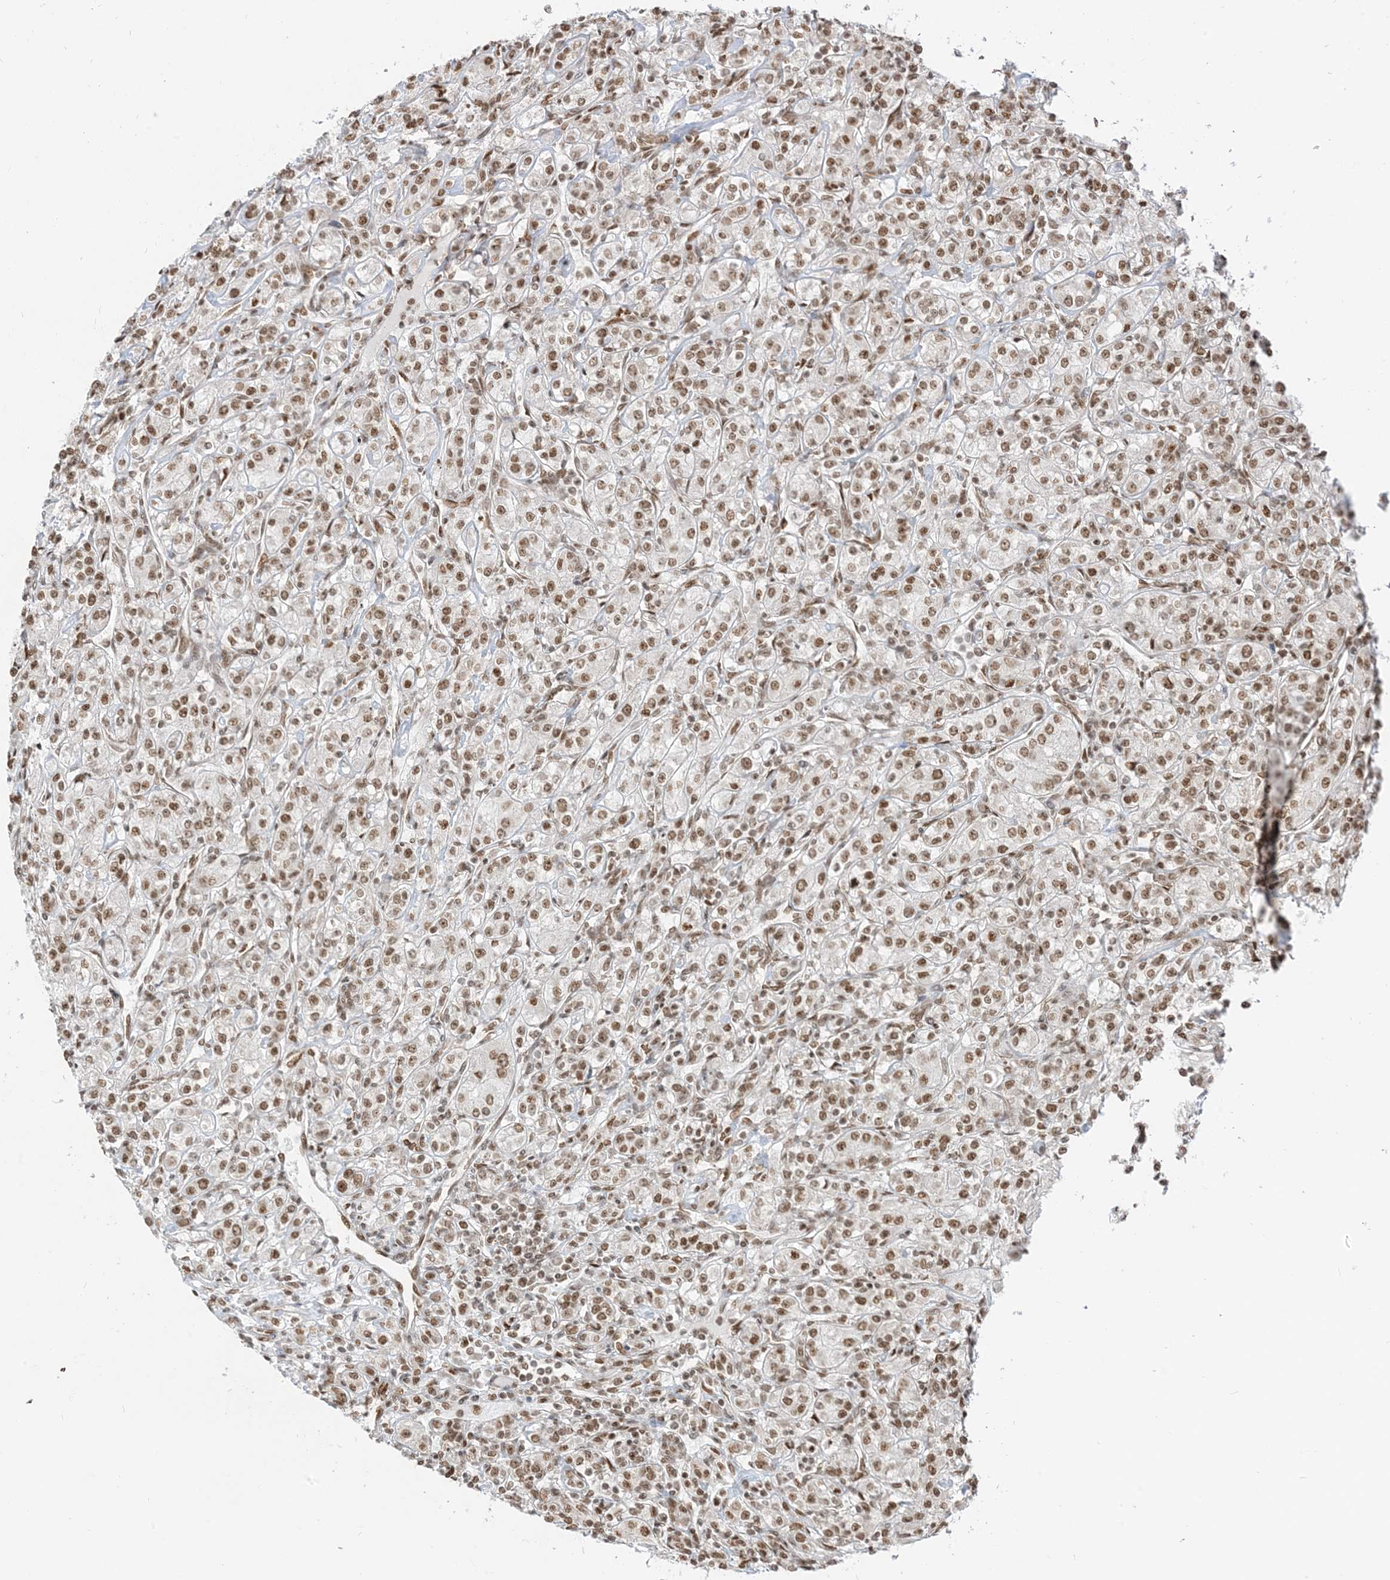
{"staining": {"intensity": "moderate", "quantity": ">75%", "location": "nuclear"}, "tissue": "renal cancer", "cell_type": "Tumor cells", "image_type": "cancer", "snomed": [{"axis": "morphology", "description": "Adenocarcinoma, NOS"}, {"axis": "topography", "description": "Kidney"}], "caption": "Renal adenocarcinoma stained with a protein marker displays moderate staining in tumor cells.", "gene": "ARGLU1", "patient": {"sex": "male", "age": 77}}